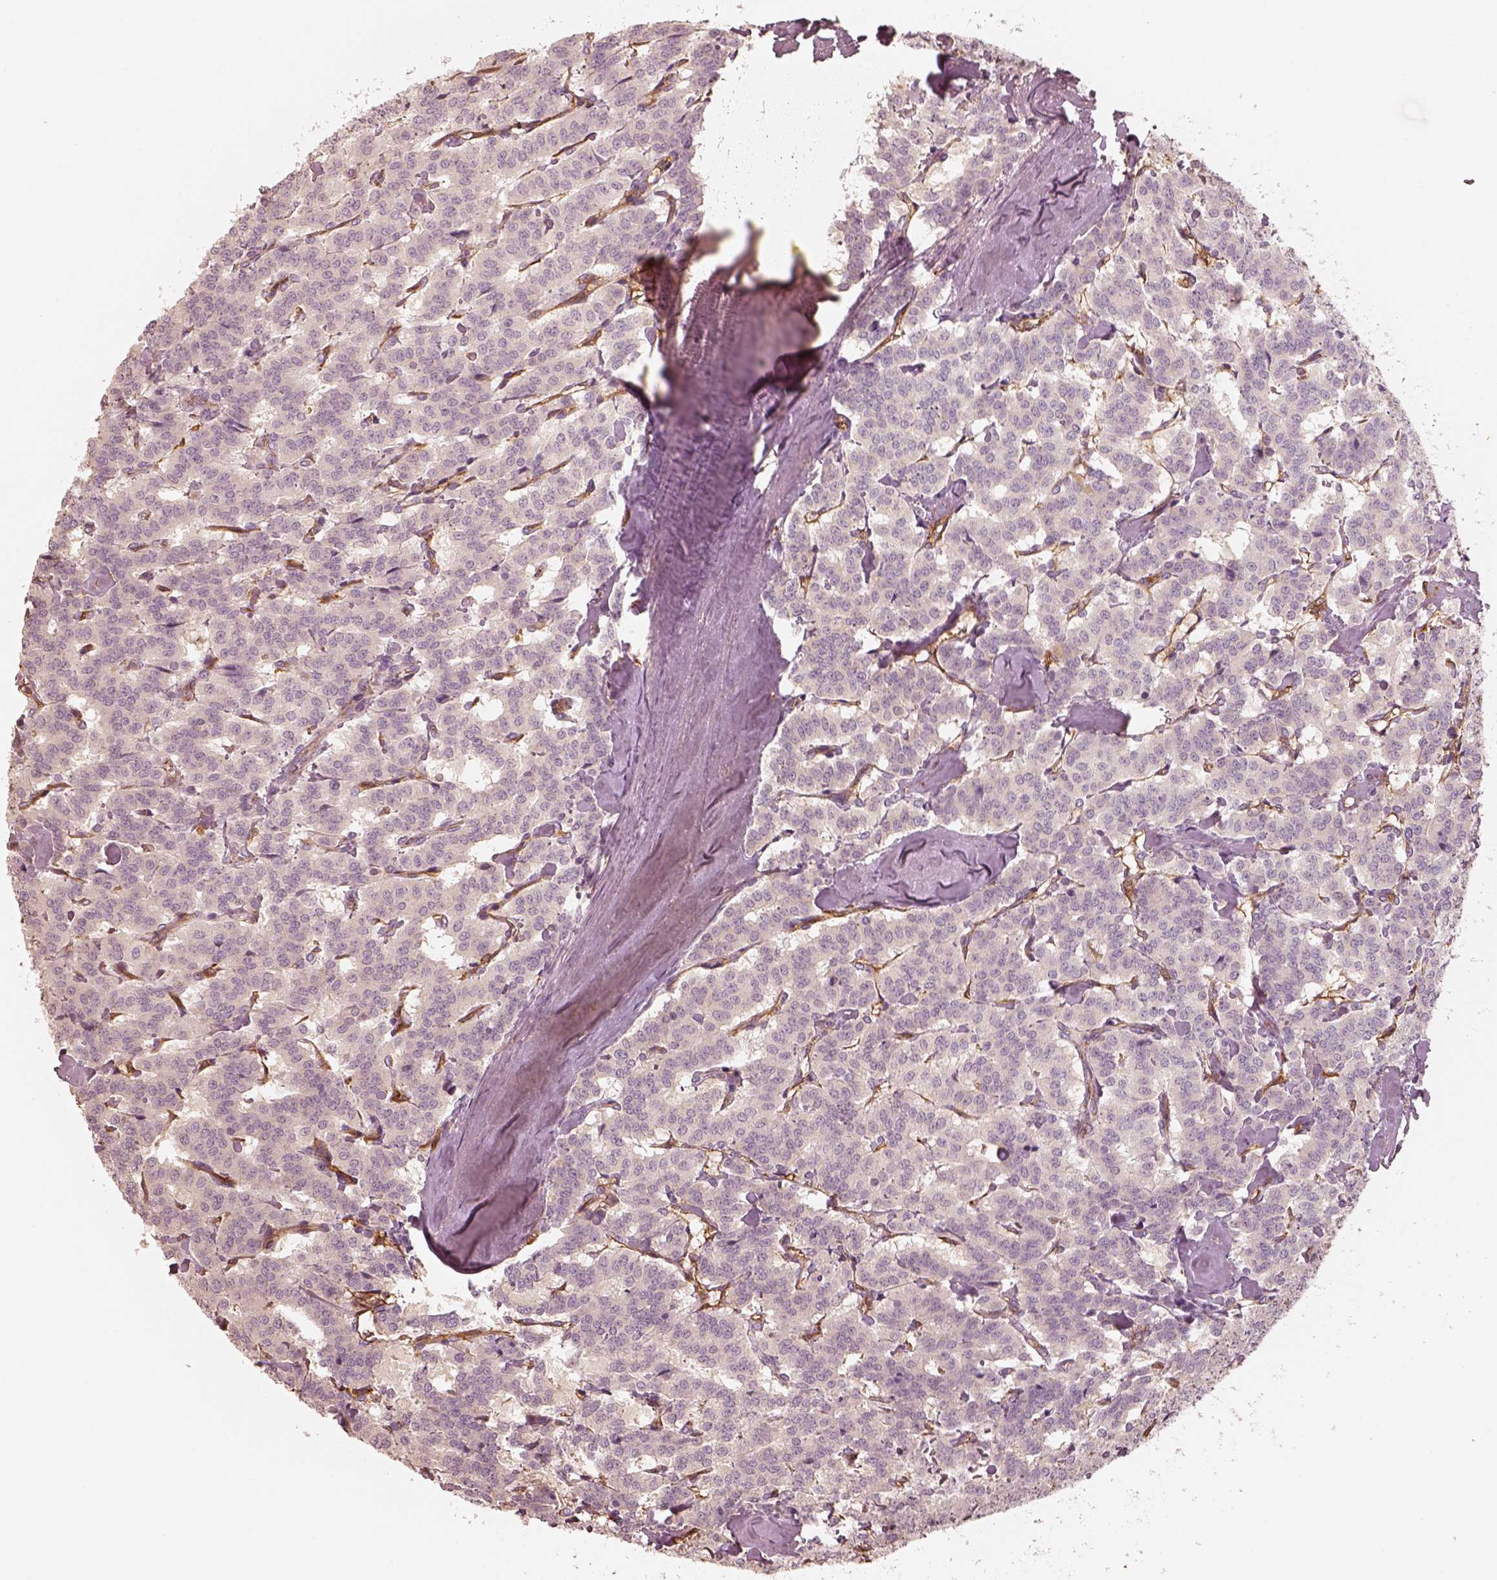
{"staining": {"intensity": "negative", "quantity": "none", "location": "none"}, "tissue": "carcinoid", "cell_type": "Tumor cells", "image_type": "cancer", "snomed": [{"axis": "morphology", "description": "Carcinoid, malignant, NOS"}, {"axis": "topography", "description": "Lung"}], "caption": "Immunohistochemical staining of carcinoid (malignant) exhibits no significant expression in tumor cells.", "gene": "FSCN1", "patient": {"sex": "female", "age": 46}}